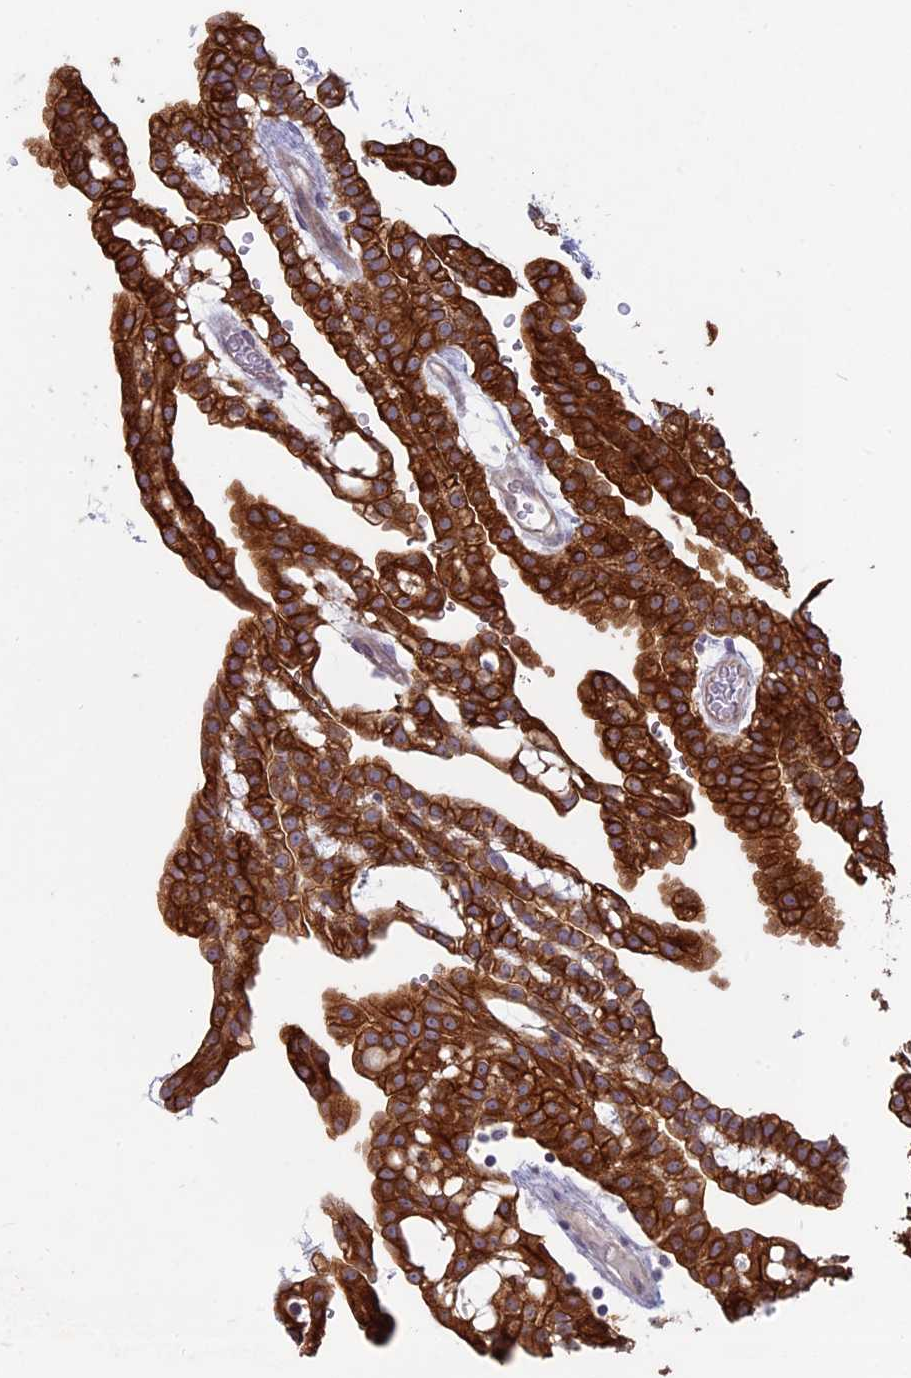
{"staining": {"intensity": "strong", "quantity": ">75%", "location": "cytoplasmic/membranous"}, "tissue": "renal cancer", "cell_type": "Tumor cells", "image_type": "cancer", "snomed": [{"axis": "morphology", "description": "Adenocarcinoma, NOS"}, {"axis": "topography", "description": "Kidney"}], "caption": "Protein analysis of renal cancer tissue reveals strong cytoplasmic/membranous positivity in approximately >75% of tumor cells.", "gene": "MYO5B", "patient": {"sex": "male", "age": 63}}